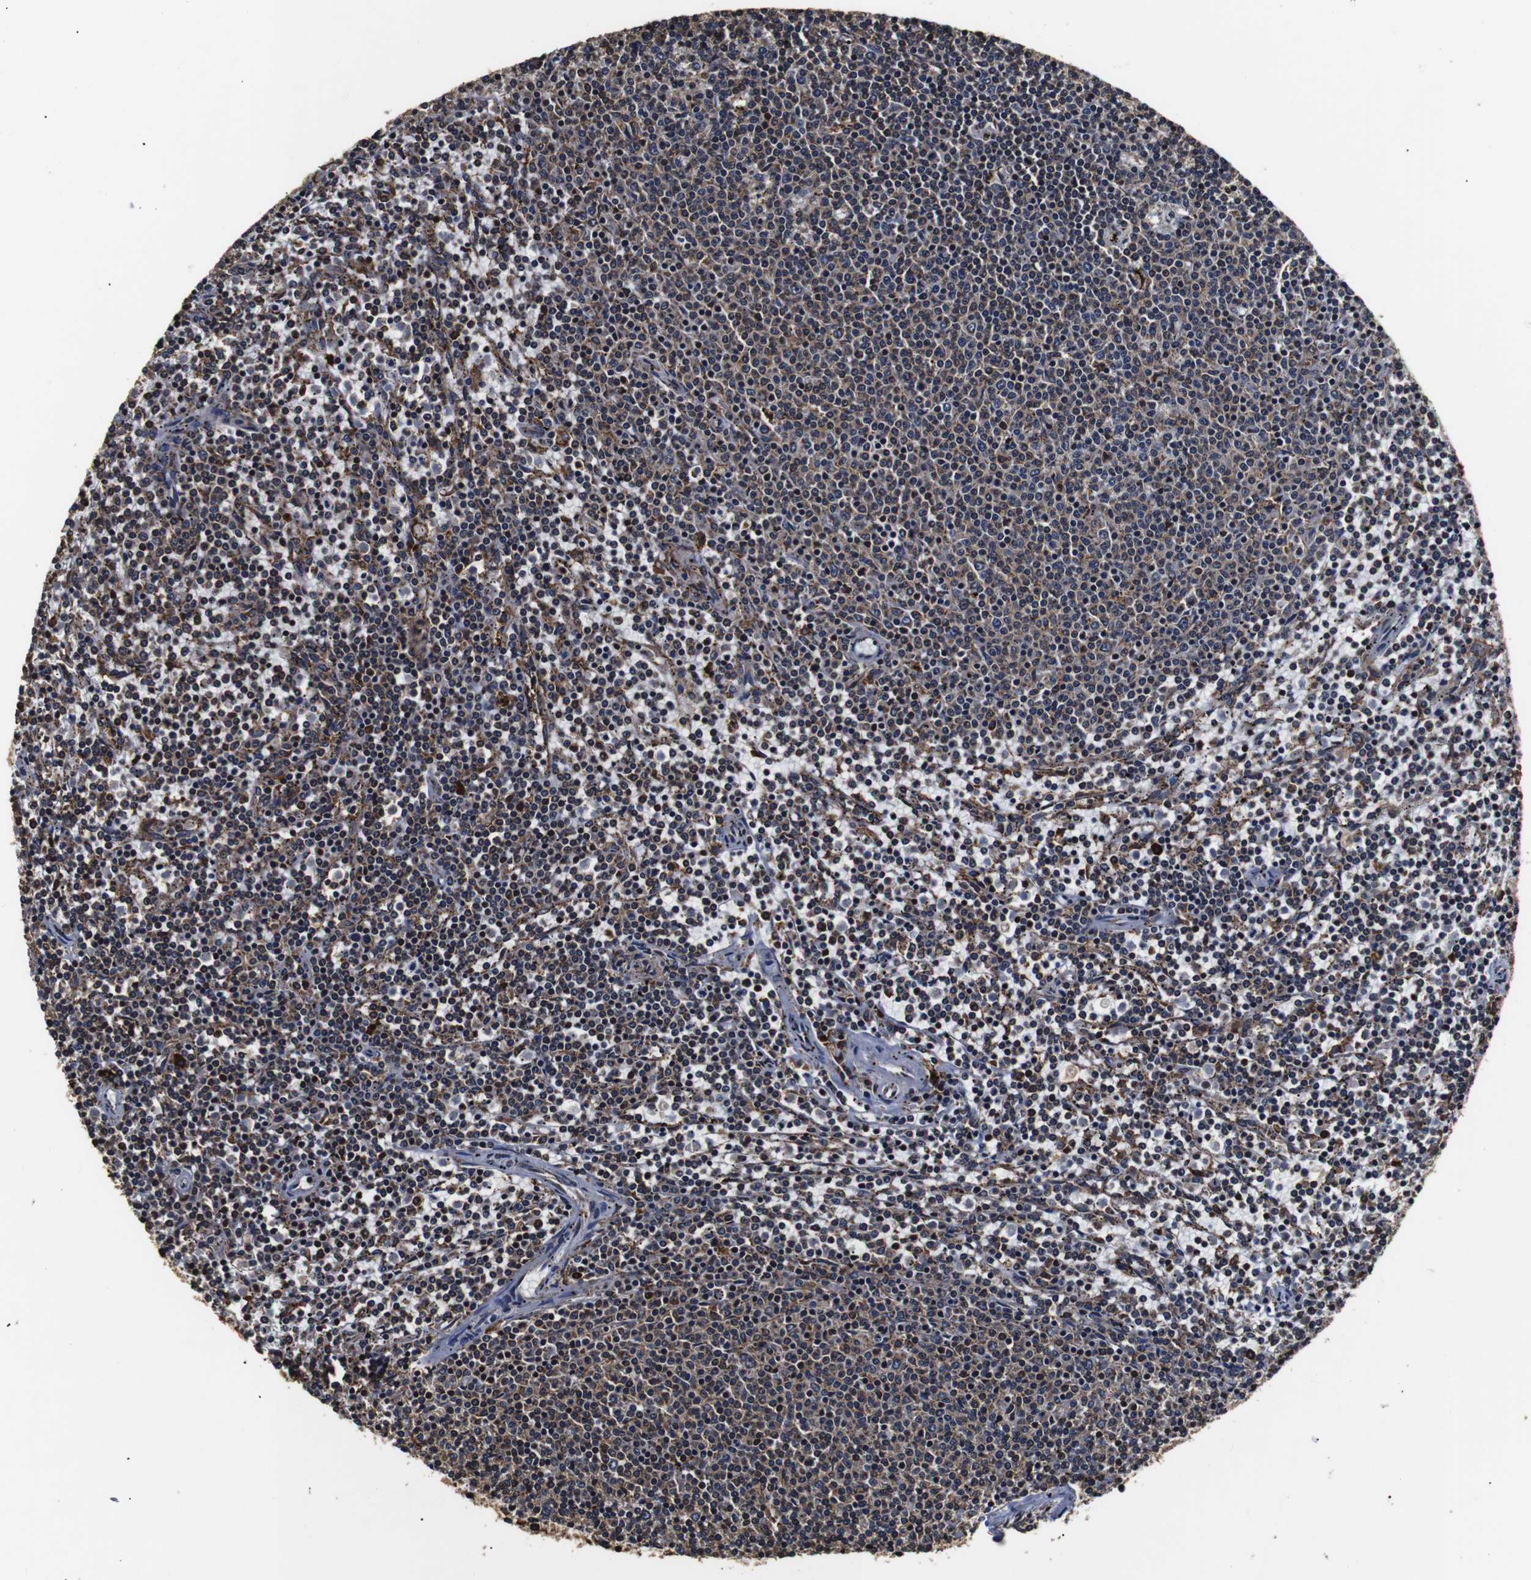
{"staining": {"intensity": "moderate", "quantity": "25%-75%", "location": "cytoplasmic/membranous,nuclear"}, "tissue": "lymphoma", "cell_type": "Tumor cells", "image_type": "cancer", "snomed": [{"axis": "morphology", "description": "Malignant lymphoma, non-Hodgkin's type, Low grade"}, {"axis": "topography", "description": "Spleen"}], "caption": "A photomicrograph showing moderate cytoplasmic/membranous and nuclear staining in about 25%-75% of tumor cells in low-grade malignant lymphoma, non-Hodgkin's type, as visualized by brown immunohistochemical staining.", "gene": "HHIP", "patient": {"sex": "female", "age": 50}}